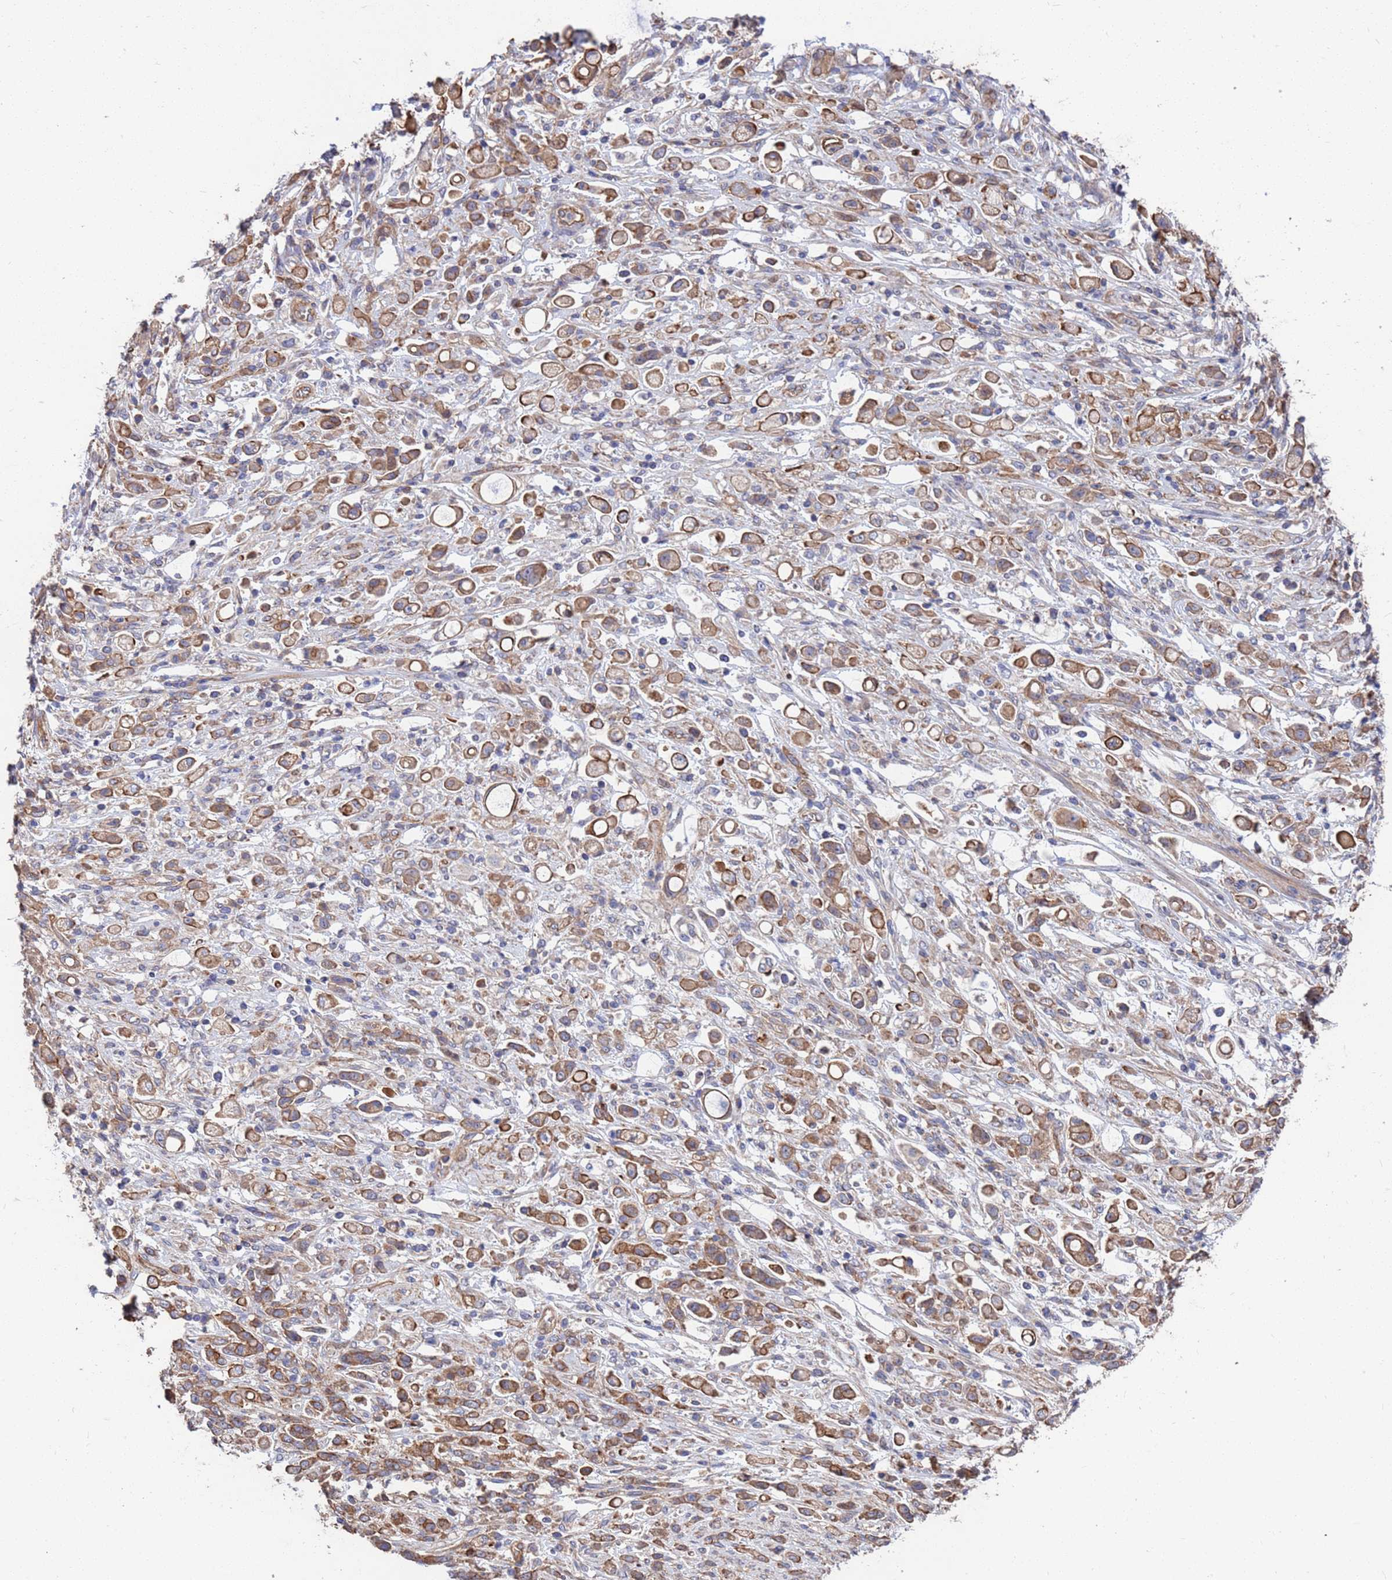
{"staining": {"intensity": "moderate", "quantity": ">75%", "location": "cytoplasmic/membranous"}, "tissue": "stomach cancer", "cell_type": "Tumor cells", "image_type": "cancer", "snomed": [{"axis": "morphology", "description": "Adenocarcinoma, NOS"}, {"axis": "topography", "description": "Stomach"}], "caption": "This is an image of immunohistochemistry (IHC) staining of stomach adenocarcinoma, which shows moderate positivity in the cytoplasmic/membranous of tumor cells.", "gene": "NDUFAF6", "patient": {"sex": "female", "age": 60}}